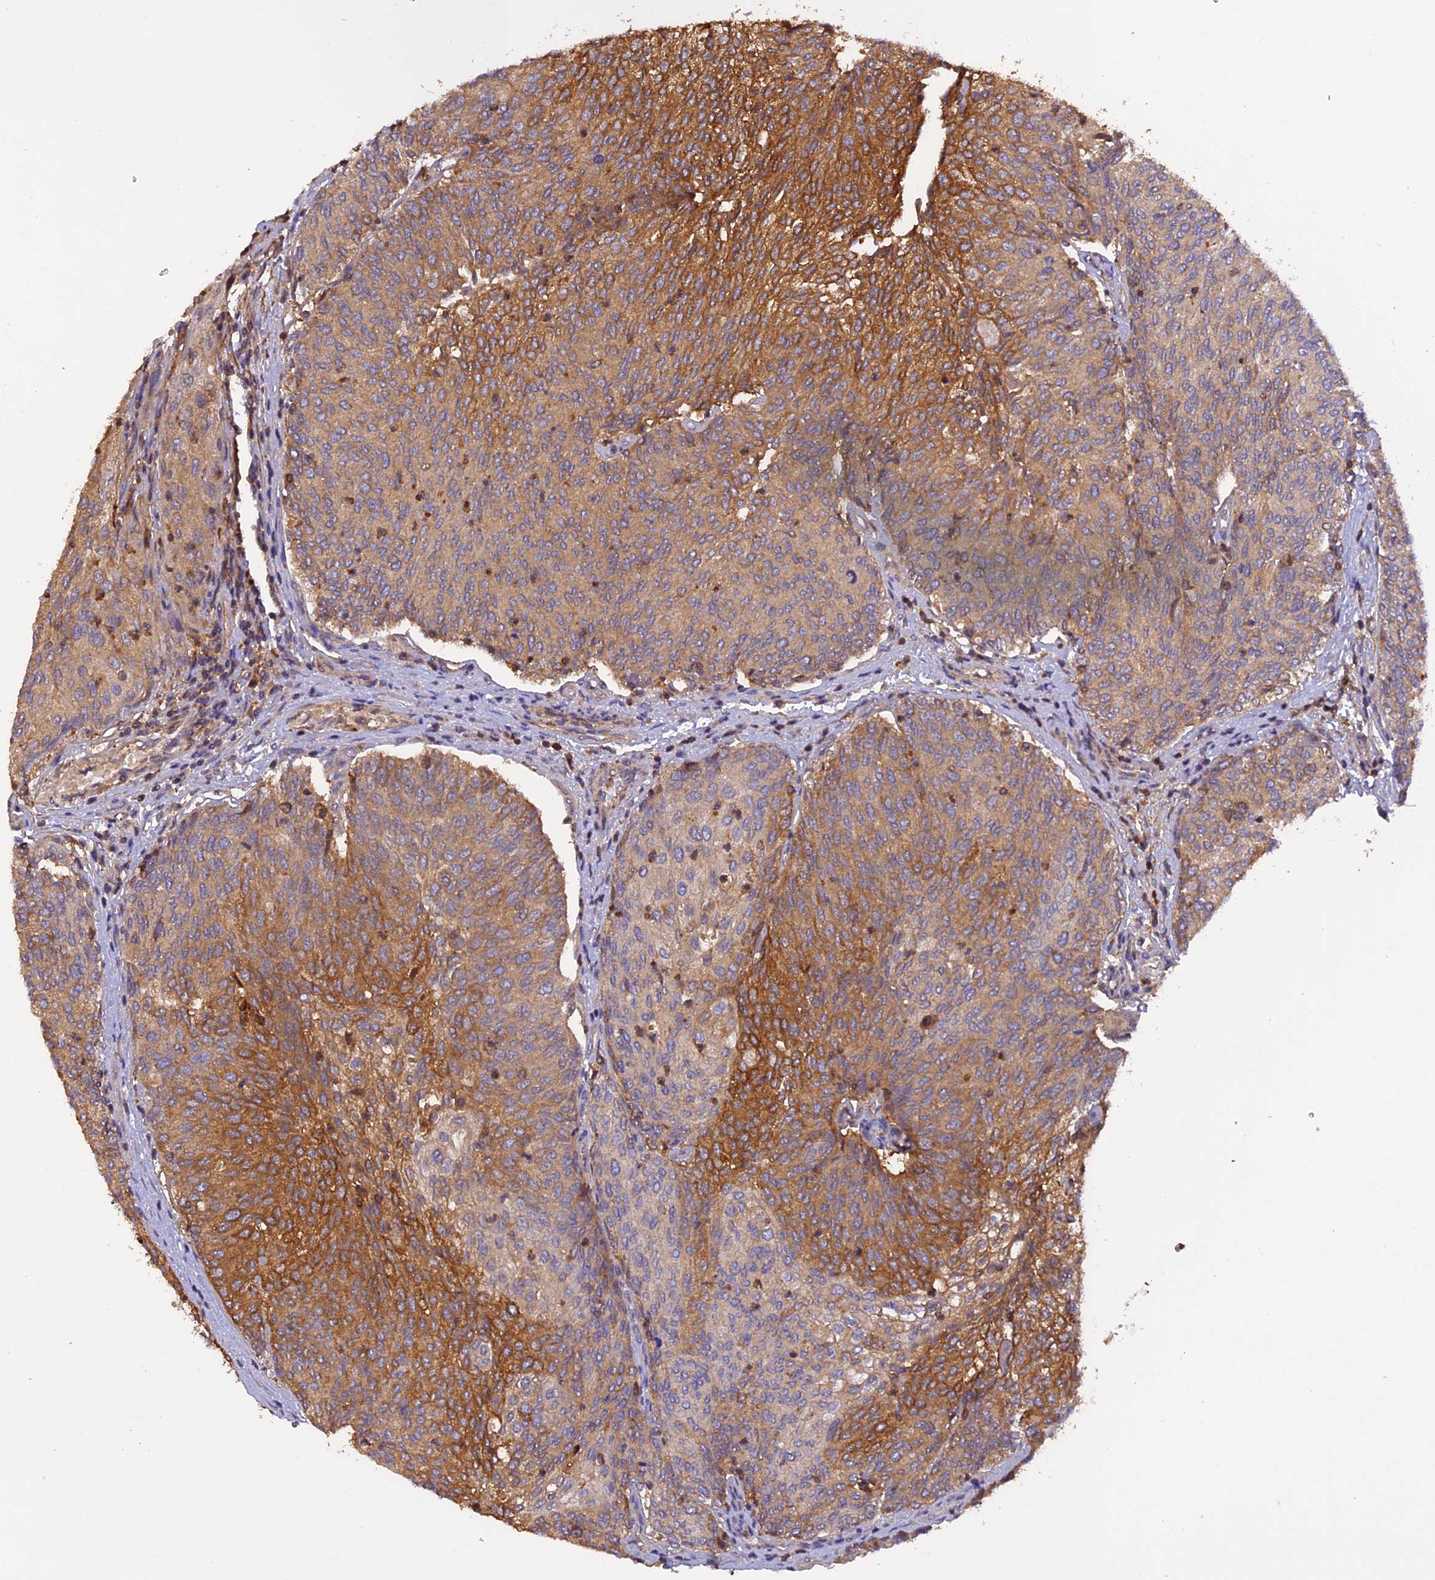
{"staining": {"intensity": "strong", "quantity": "25%-75%", "location": "cytoplasmic/membranous"}, "tissue": "urothelial cancer", "cell_type": "Tumor cells", "image_type": "cancer", "snomed": [{"axis": "morphology", "description": "Urothelial carcinoma, High grade"}, {"axis": "topography", "description": "Urinary bladder"}], "caption": "The photomicrograph displays staining of high-grade urothelial carcinoma, revealing strong cytoplasmic/membranous protein staining (brown color) within tumor cells. The protein is stained brown, and the nuclei are stained in blue (DAB IHC with brightfield microscopy, high magnification).", "gene": "STOML1", "patient": {"sex": "female", "age": 79}}